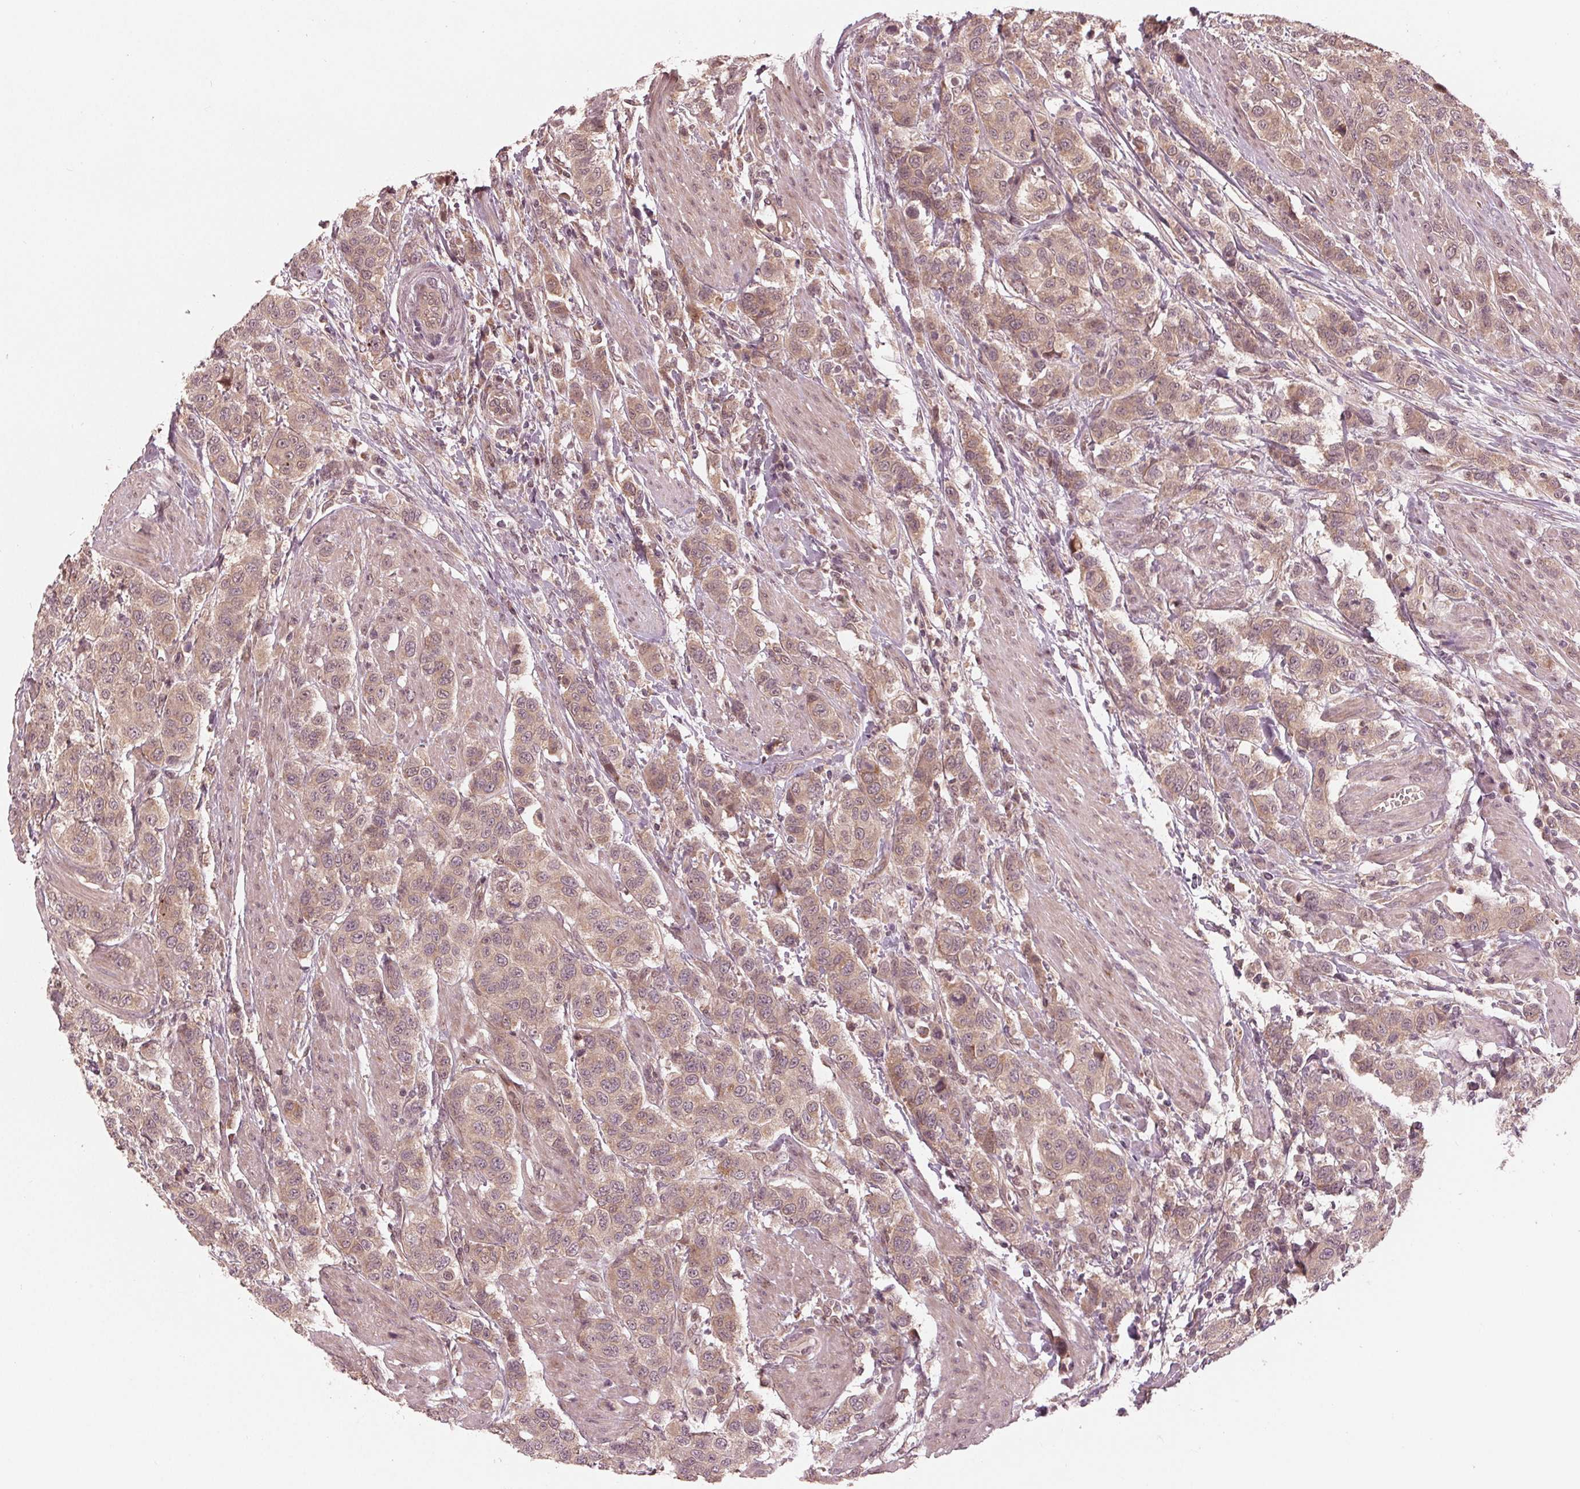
{"staining": {"intensity": "weak", "quantity": ">75%", "location": "cytoplasmic/membranous"}, "tissue": "urothelial cancer", "cell_type": "Tumor cells", "image_type": "cancer", "snomed": [{"axis": "morphology", "description": "Urothelial carcinoma, High grade"}, {"axis": "topography", "description": "Urinary bladder"}], "caption": "Immunohistochemistry micrograph of neoplastic tissue: urothelial carcinoma (high-grade) stained using immunohistochemistry (IHC) exhibits low levels of weak protein expression localized specifically in the cytoplasmic/membranous of tumor cells, appearing as a cytoplasmic/membranous brown color.", "gene": "ZNF471", "patient": {"sex": "female", "age": 58}}